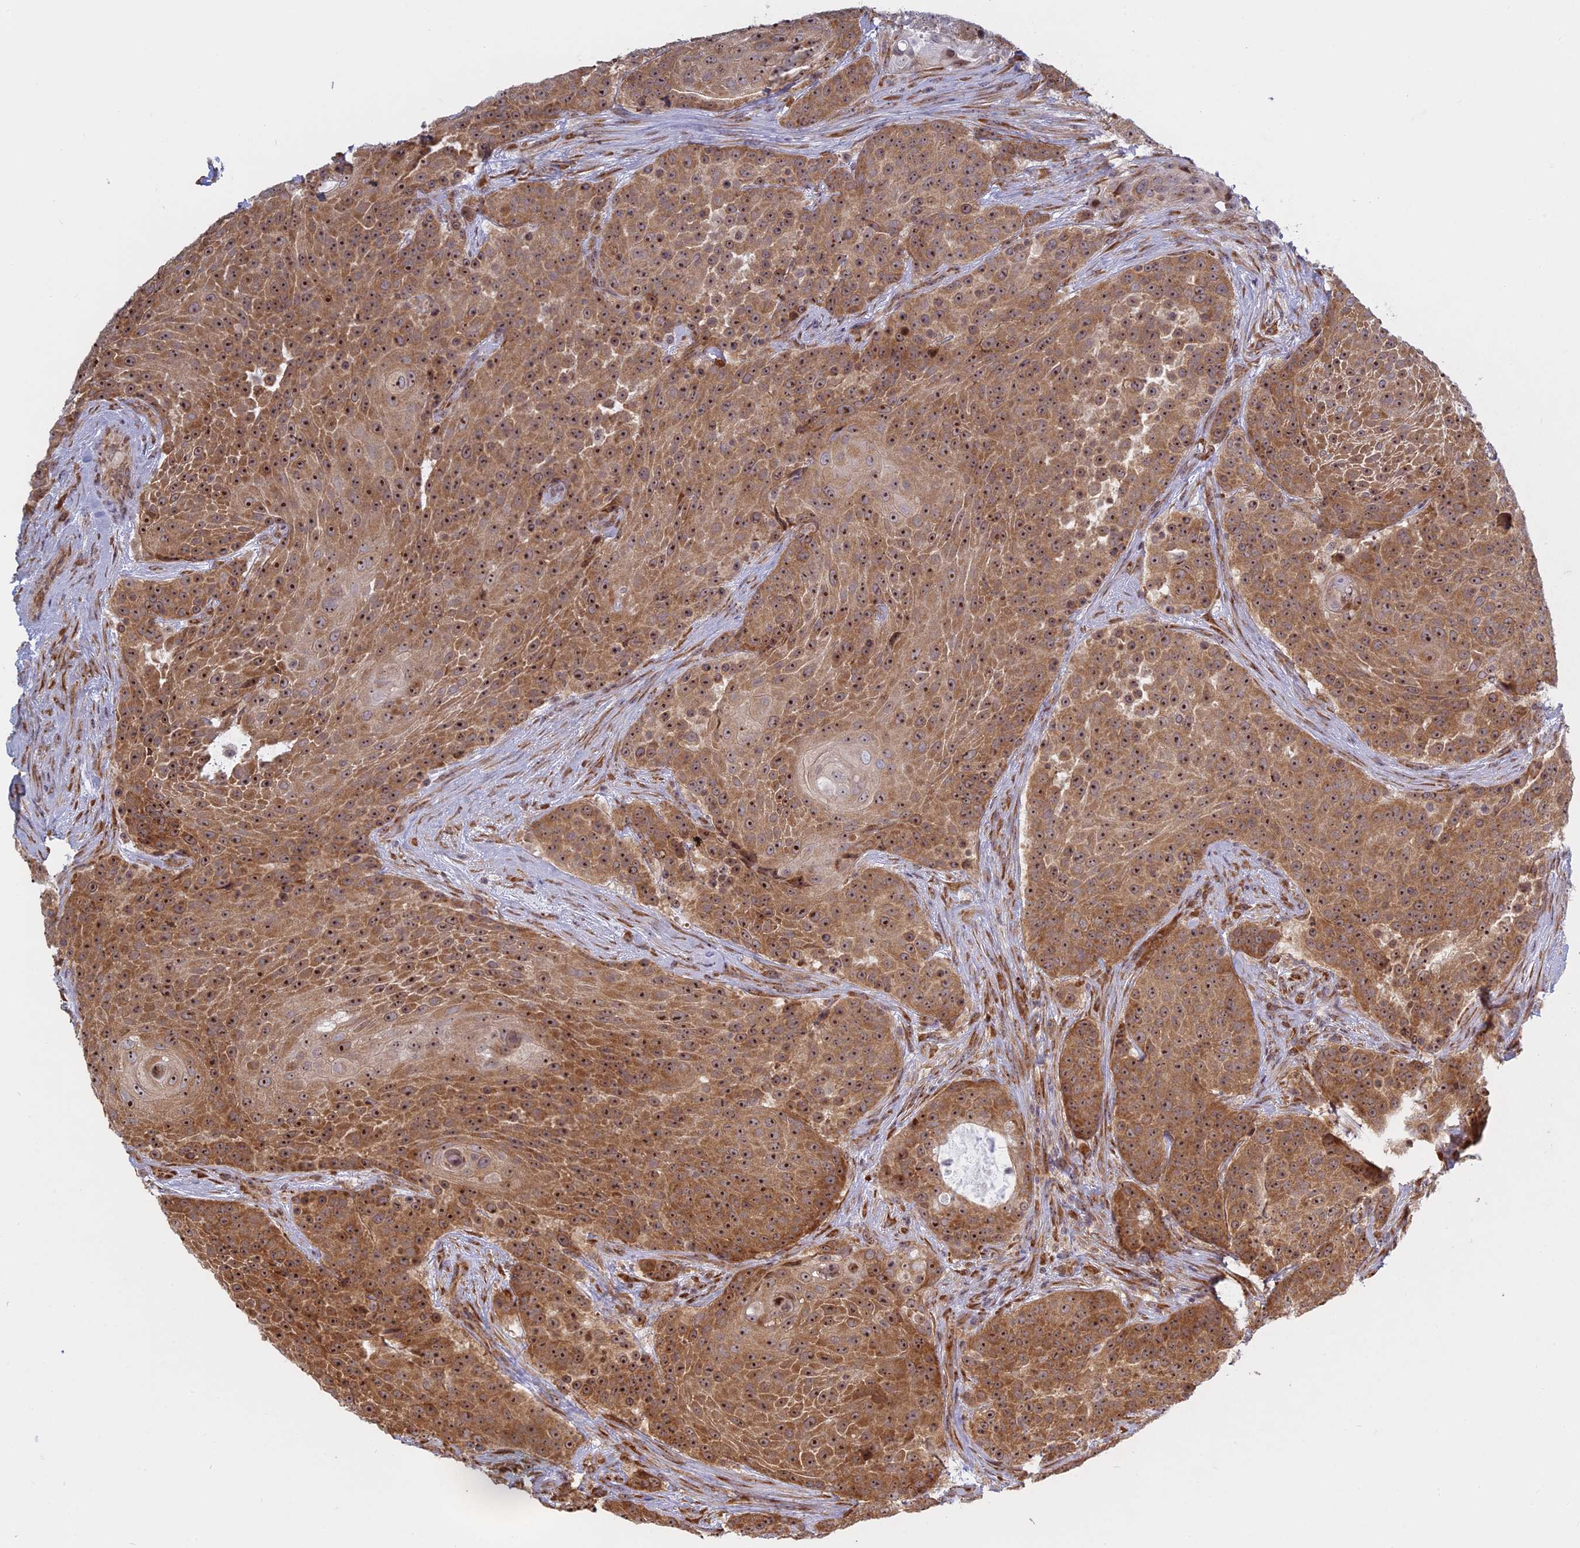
{"staining": {"intensity": "moderate", "quantity": "25%-75%", "location": "cytoplasmic/membranous,nuclear"}, "tissue": "urothelial cancer", "cell_type": "Tumor cells", "image_type": "cancer", "snomed": [{"axis": "morphology", "description": "Urothelial carcinoma, High grade"}, {"axis": "topography", "description": "Urinary bladder"}], "caption": "This is an image of immunohistochemistry (IHC) staining of urothelial cancer, which shows moderate expression in the cytoplasmic/membranous and nuclear of tumor cells.", "gene": "RPS19BP1", "patient": {"sex": "female", "age": 63}}